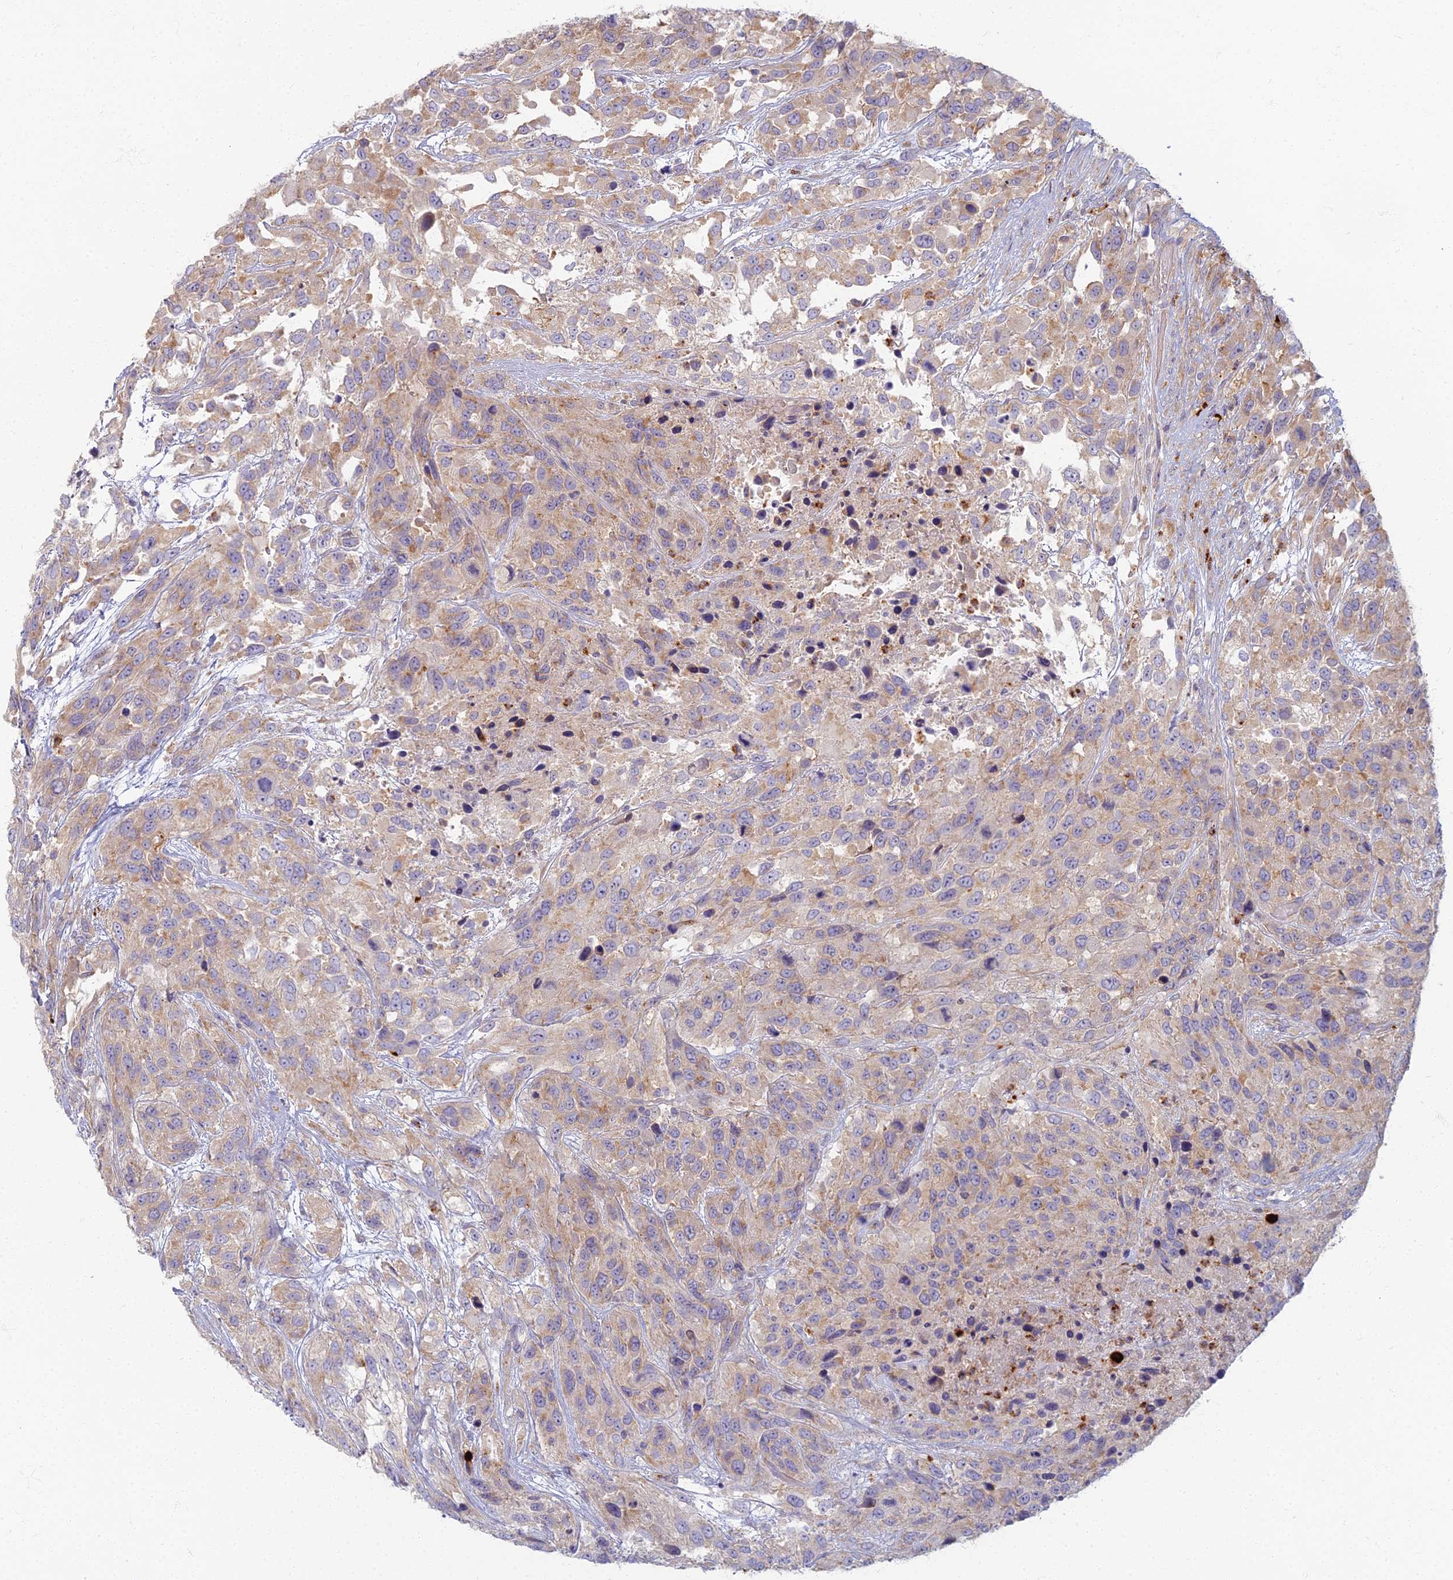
{"staining": {"intensity": "weak", "quantity": ">75%", "location": "cytoplasmic/membranous"}, "tissue": "urothelial cancer", "cell_type": "Tumor cells", "image_type": "cancer", "snomed": [{"axis": "morphology", "description": "Urothelial carcinoma, High grade"}, {"axis": "topography", "description": "Urinary bladder"}], "caption": "Immunohistochemistry (IHC) (DAB (3,3'-diaminobenzidine)) staining of human urothelial cancer reveals weak cytoplasmic/membranous protein expression in about >75% of tumor cells.", "gene": "PROX2", "patient": {"sex": "female", "age": 70}}